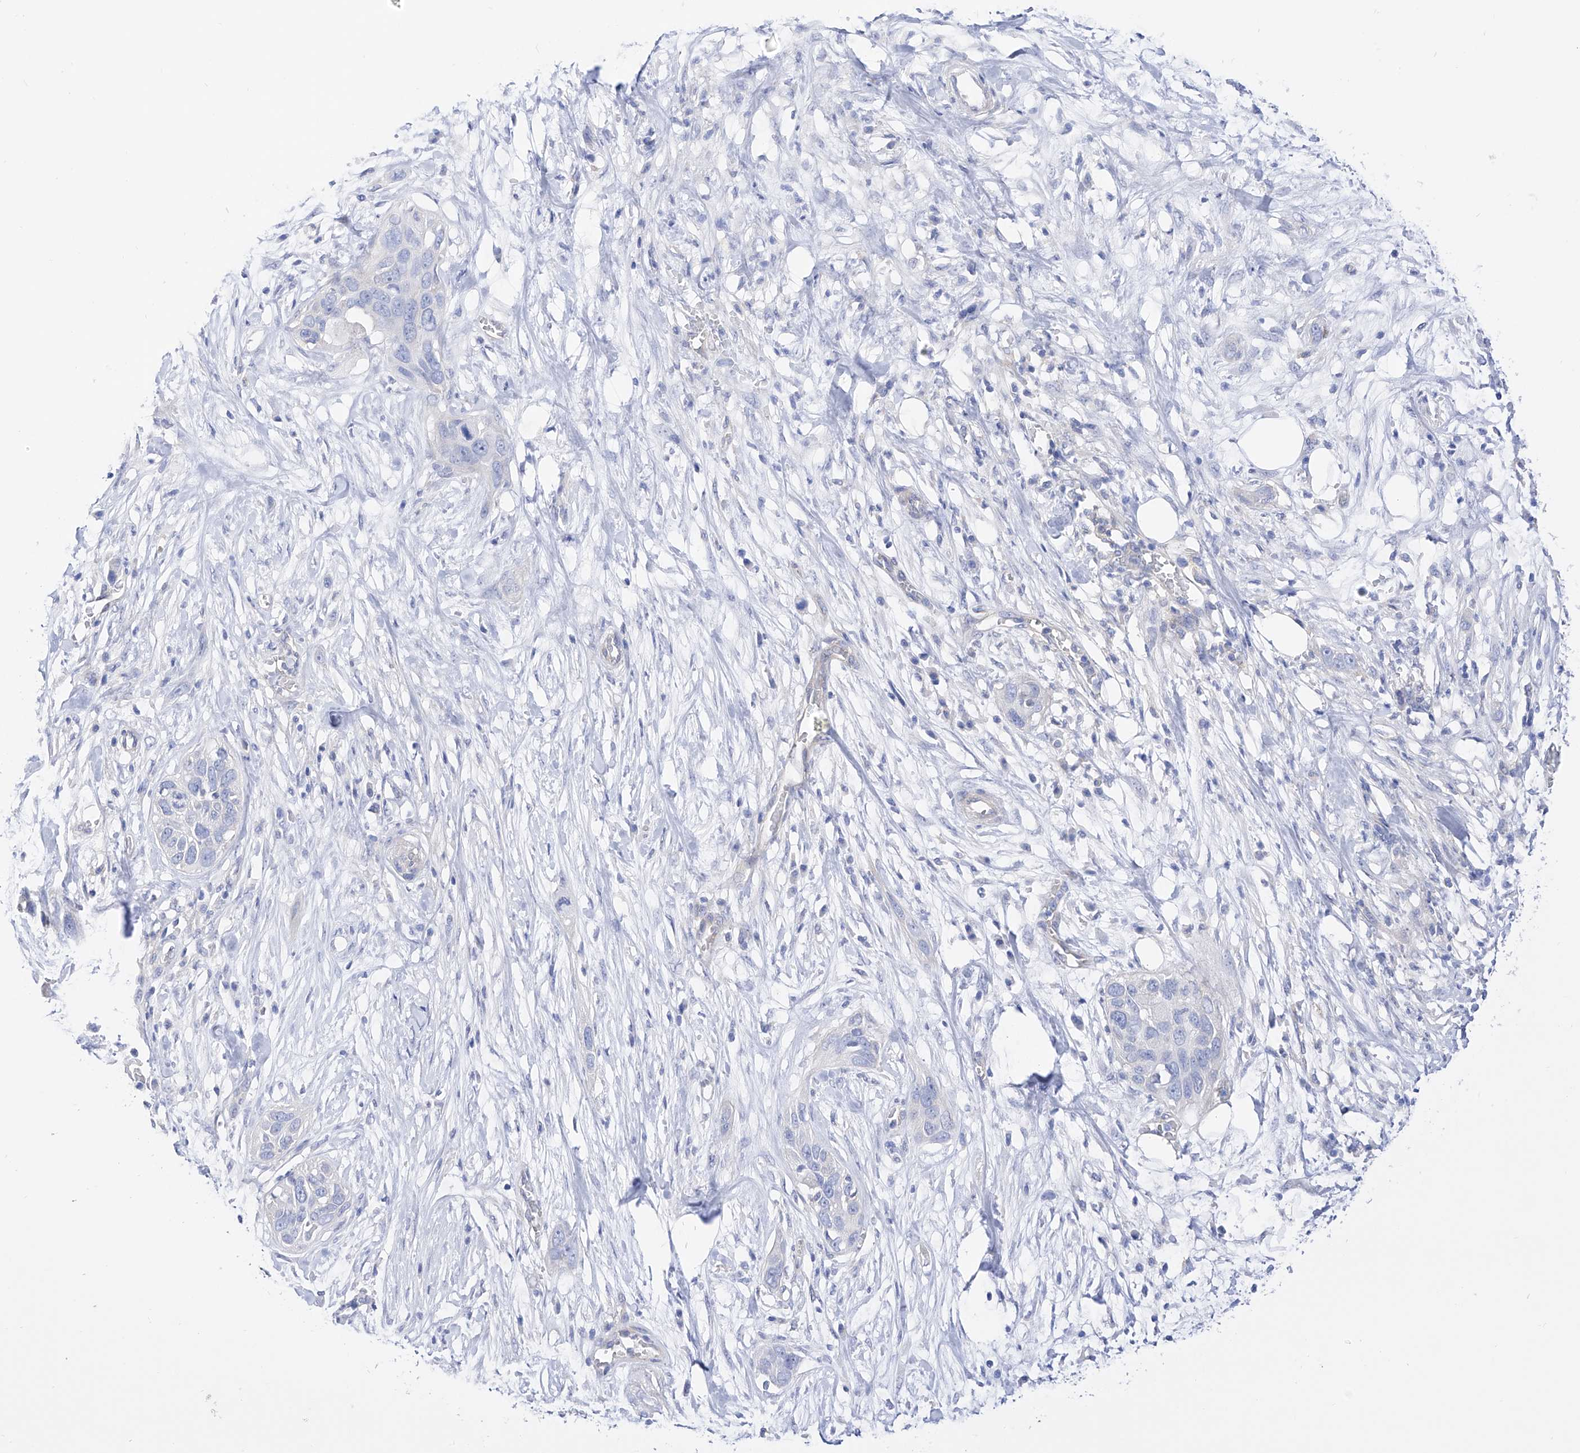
{"staining": {"intensity": "negative", "quantity": "none", "location": "none"}, "tissue": "pancreatic cancer", "cell_type": "Tumor cells", "image_type": "cancer", "snomed": [{"axis": "morphology", "description": "Adenocarcinoma, NOS"}, {"axis": "topography", "description": "Pancreas"}], "caption": "Immunohistochemistry of human pancreatic adenocarcinoma exhibits no expression in tumor cells.", "gene": "ZNF653", "patient": {"sex": "female", "age": 60}}